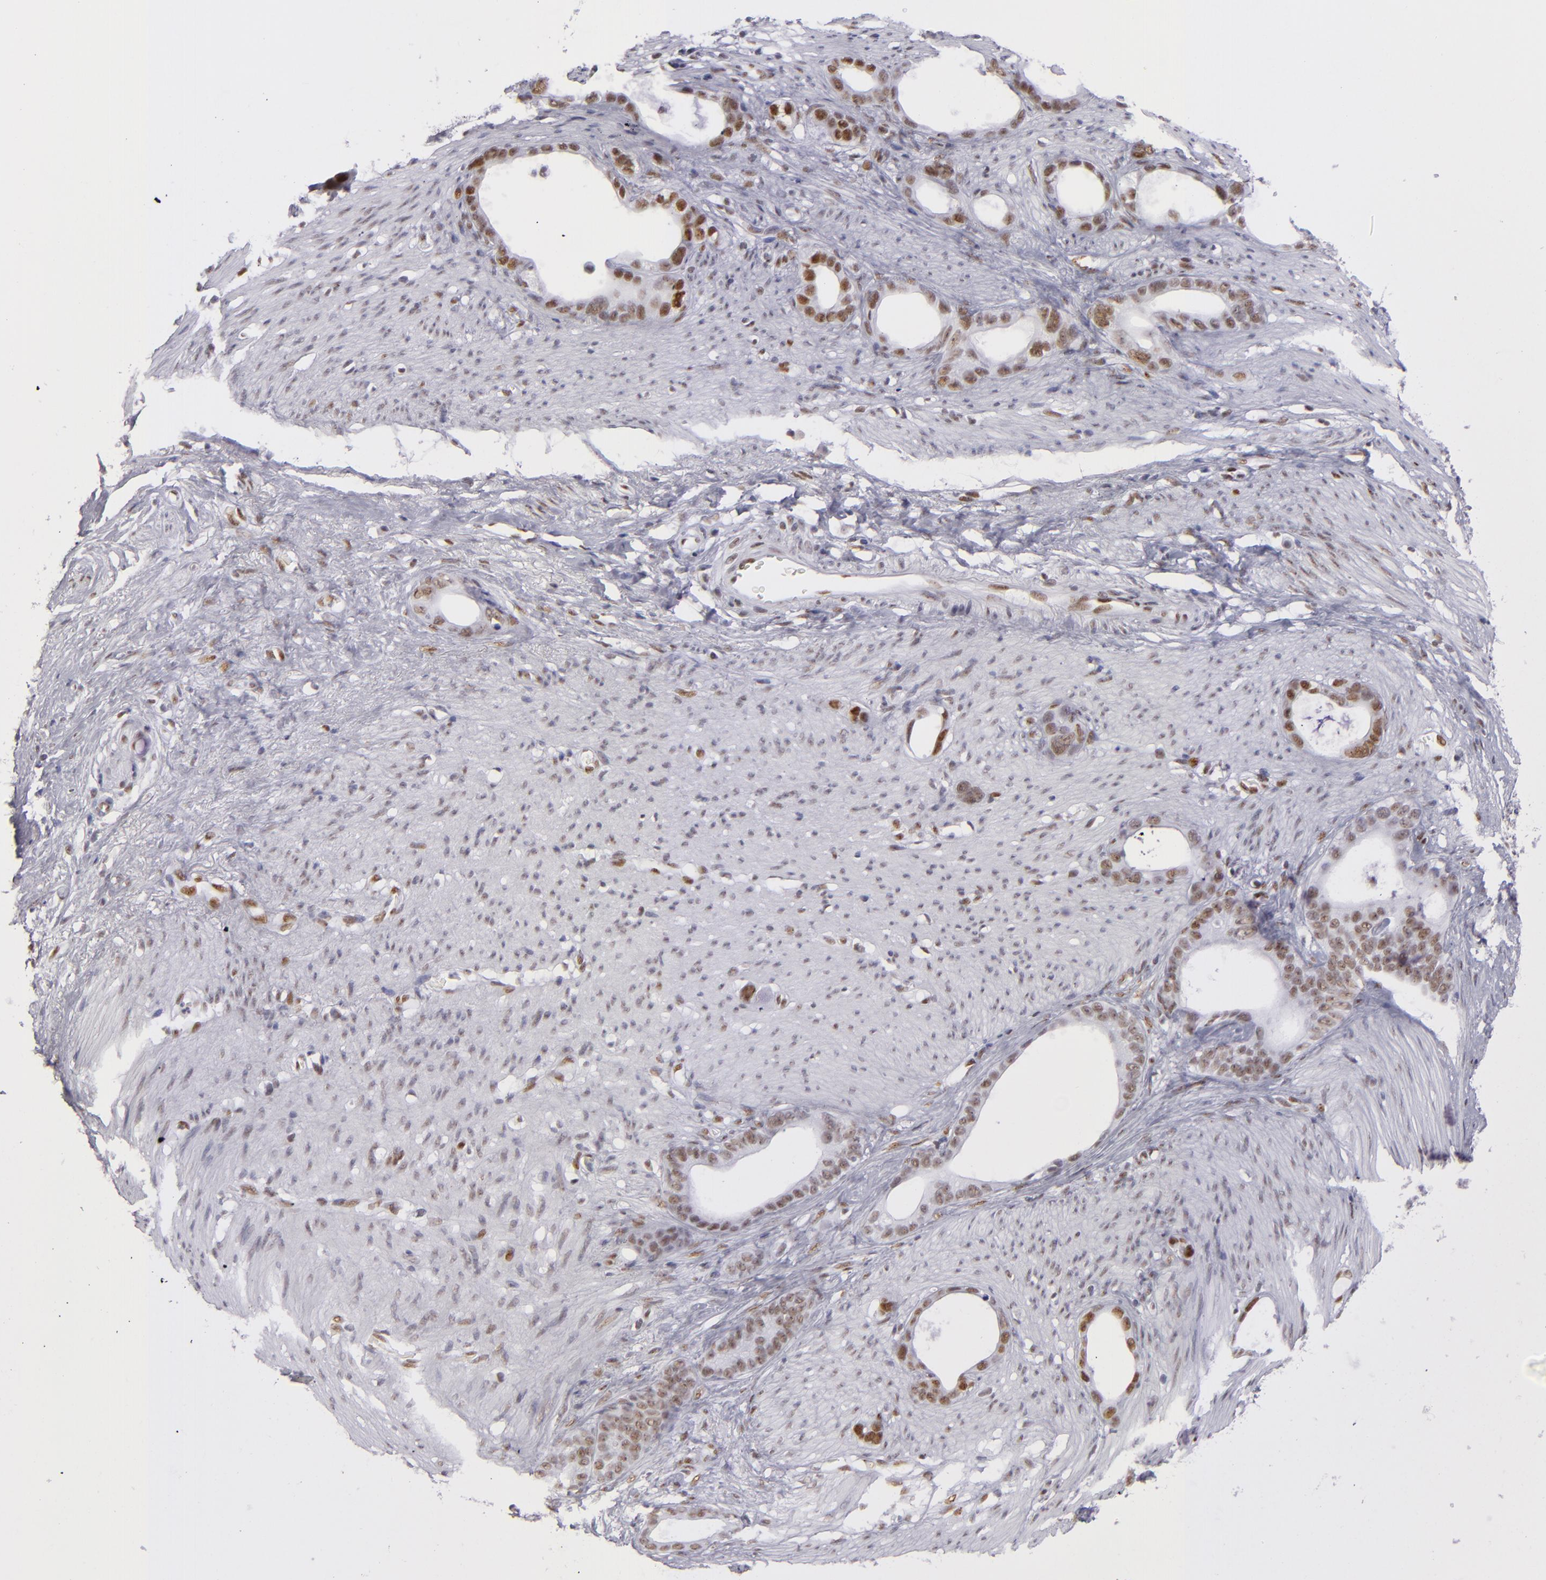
{"staining": {"intensity": "moderate", "quantity": "25%-75%", "location": "nuclear"}, "tissue": "stomach cancer", "cell_type": "Tumor cells", "image_type": "cancer", "snomed": [{"axis": "morphology", "description": "Adenocarcinoma, NOS"}, {"axis": "topography", "description": "Stomach"}], "caption": "Stomach adenocarcinoma stained with IHC displays moderate nuclear staining in about 25%-75% of tumor cells.", "gene": "TOP3A", "patient": {"sex": "female", "age": 75}}